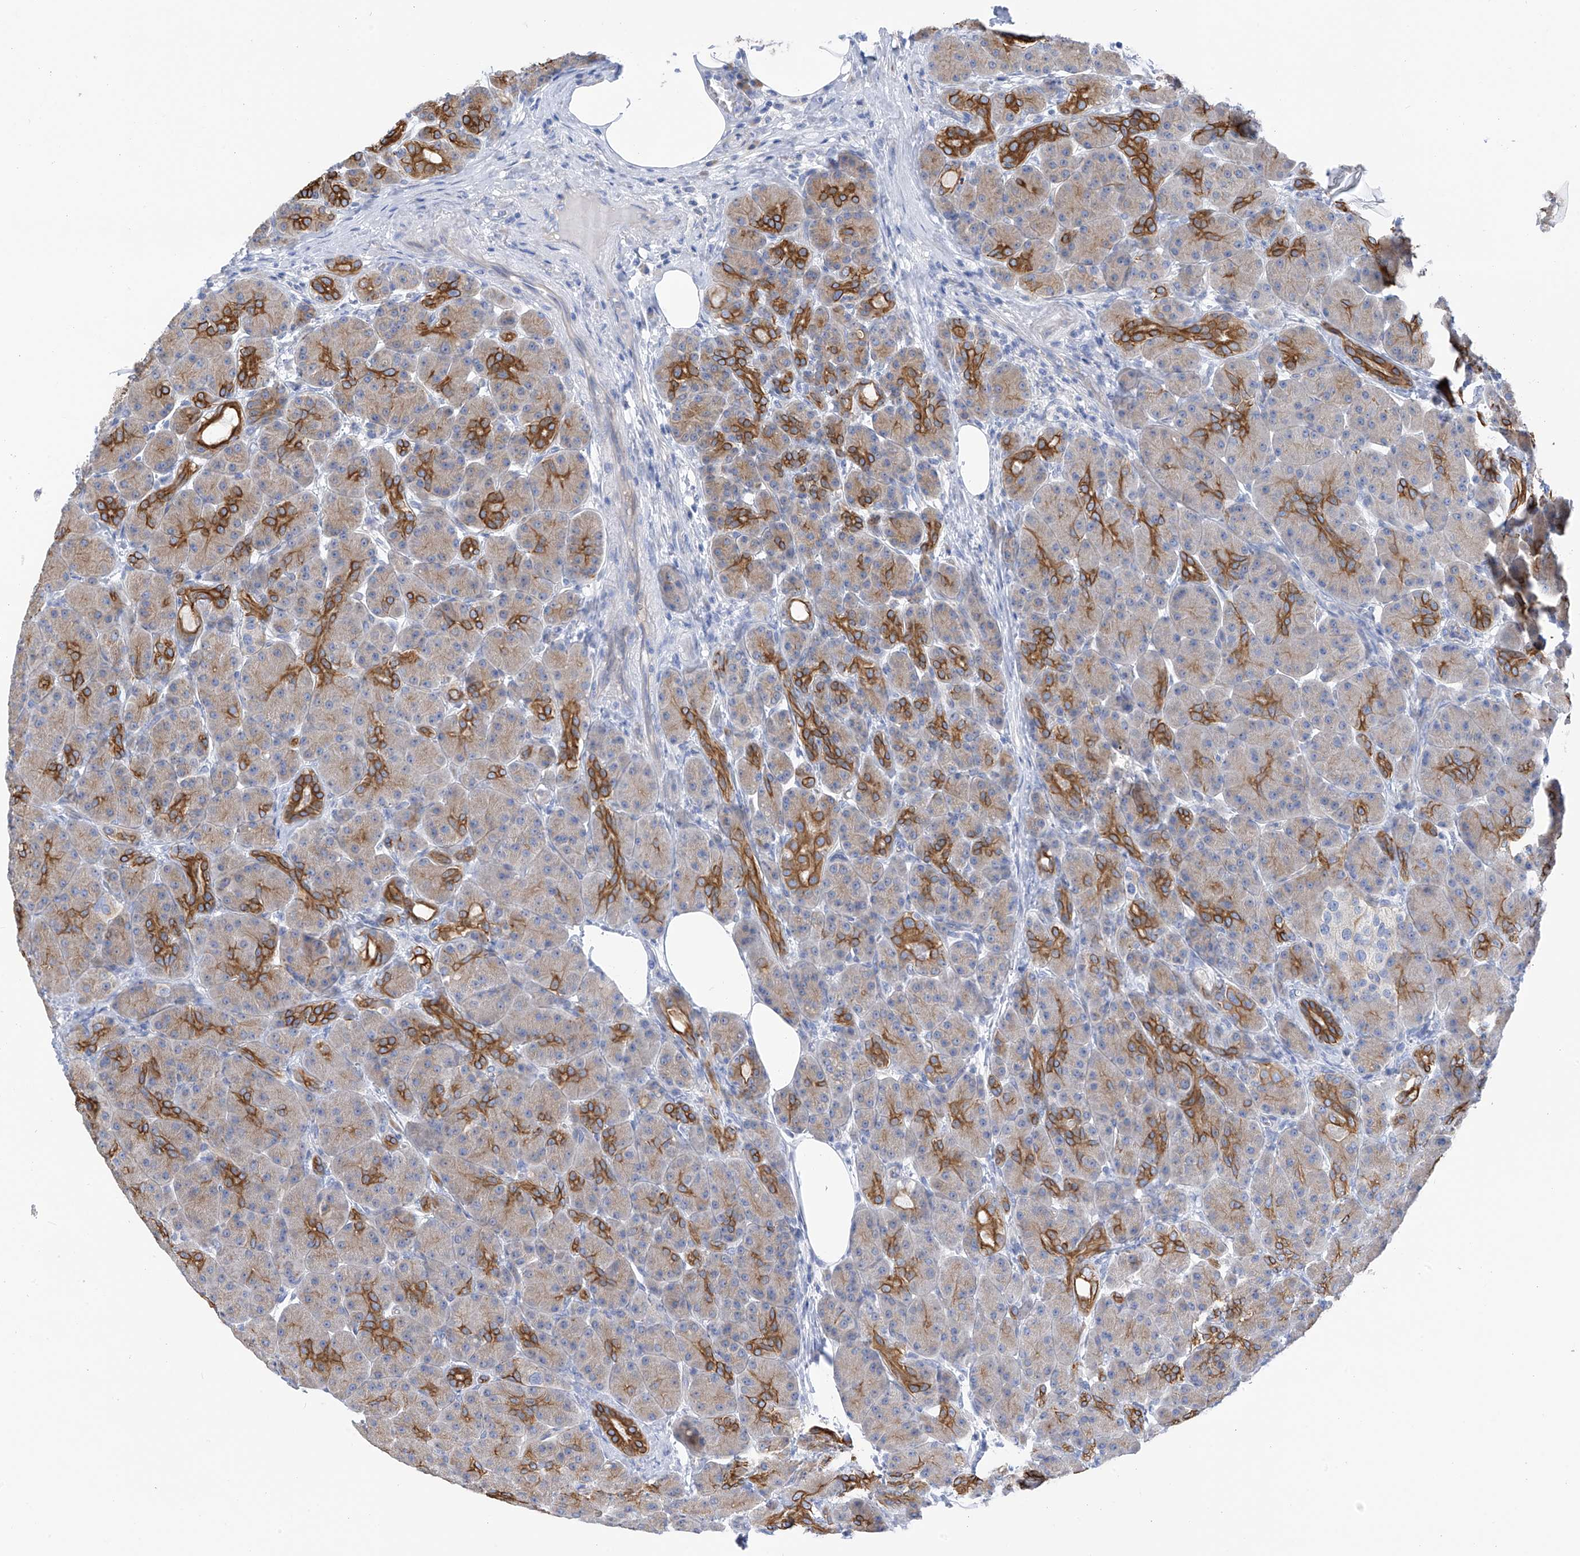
{"staining": {"intensity": "strong", "quantity": "25%-75%", "location": "cytoplasmic/membranous"}, "tissue": "pancreas", "cell_type": "Exocrine glandular cells", "image_type": "normal", "snomed": [{"axis": "morphology", "description": "Normal tissue, NOS"}, {"axis": "topography", "description": "Pancreas"}], "caption": "This photomicrograph exhibits IHC staining of benign pancreas, with high strong cytoplasmic/membranous positivity in approximately 25%-75% of exocrine glandular cells.", "gene": "PIK3C2B", "patient": {"sex": "male", "age": 63}}